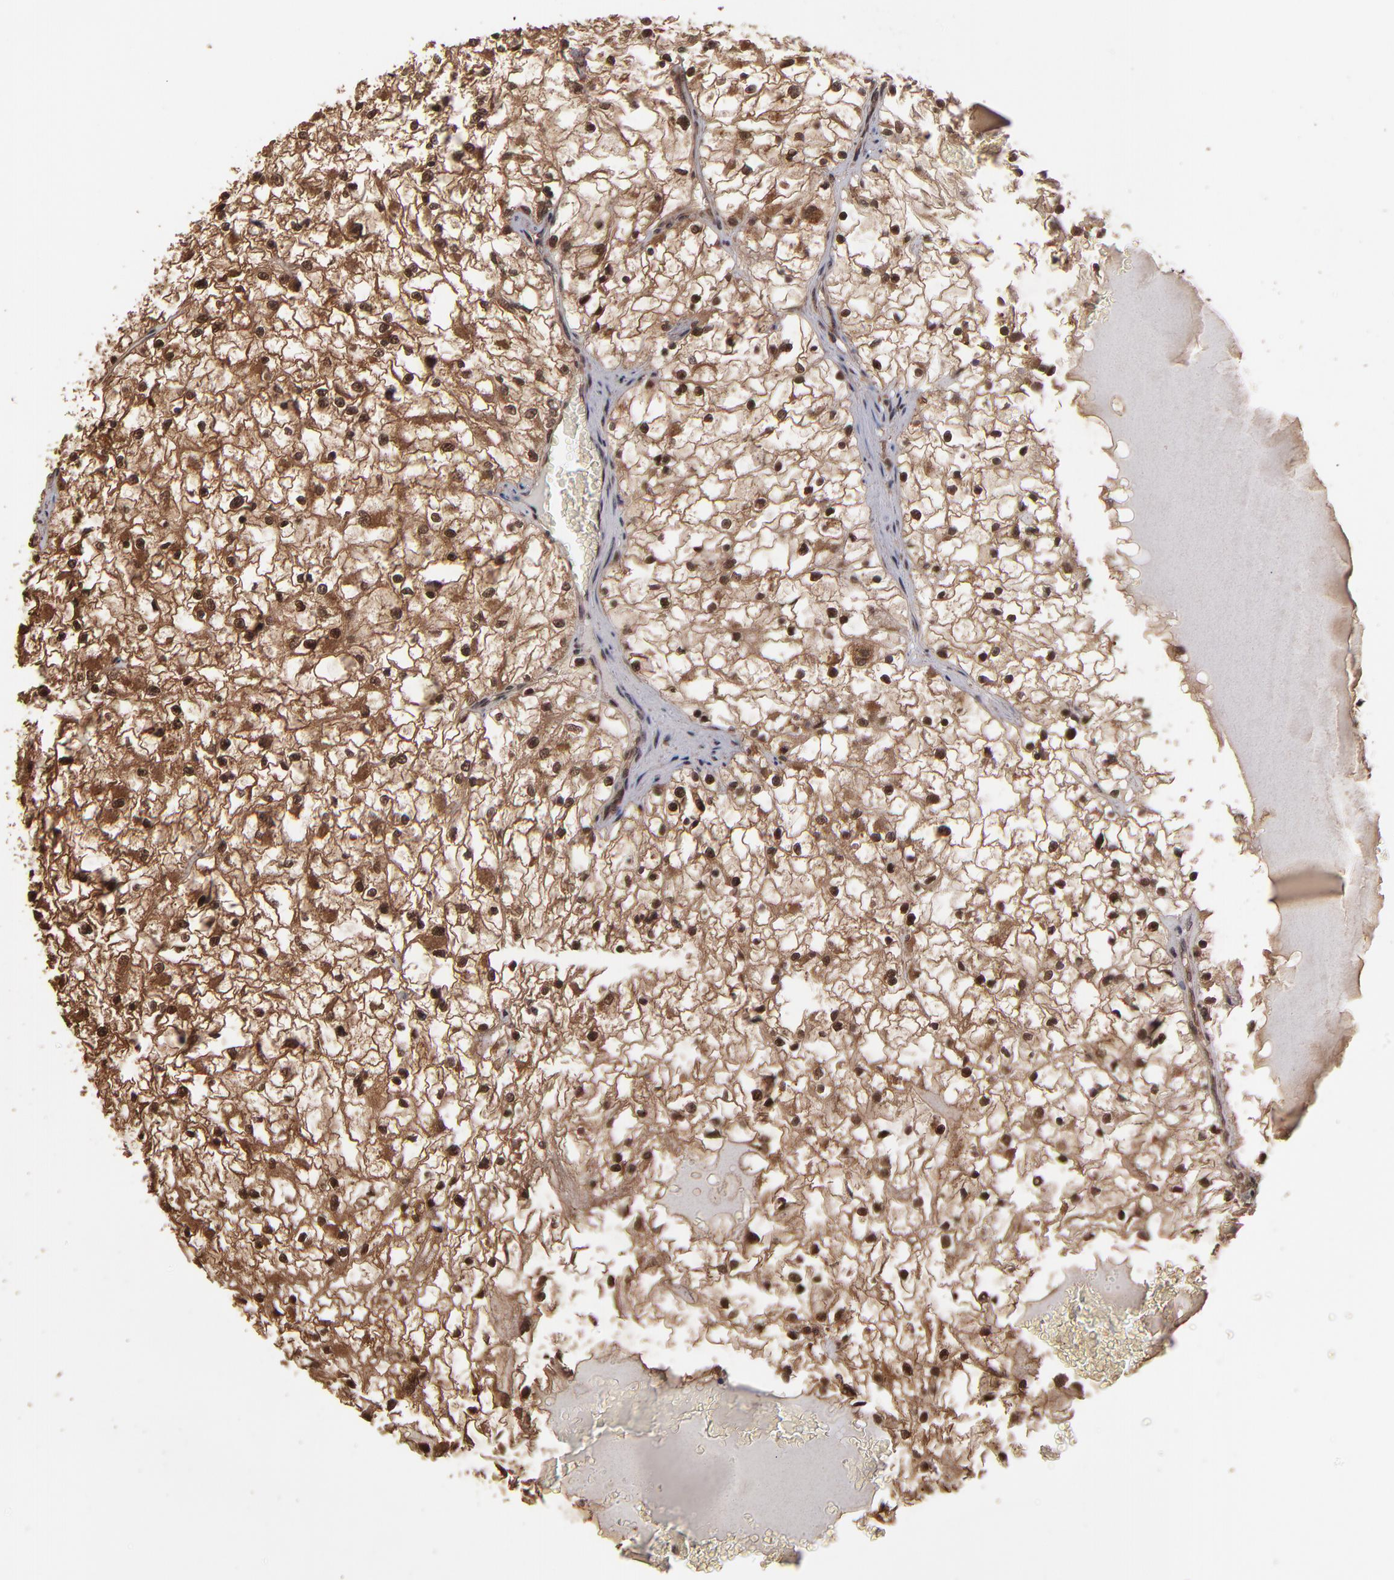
{"staining": {"intensity": "moderate", "quantity": ">75%", "location": "cytoplasmic/membranous,nuclear"}, "tissue": "renal cancer", "cell_type": "Tumor cells", "image_type": "cancer", "snomed": [{"axis": "morphology", "description": "Adenocarcinoma, NOS"}, {"axis": "topography", "description": "Kidney"}], "caption": "Protein expression analysis of renal cancer exhibits moderate cytoplasmic/membranous and nuclear positivity in approximately >75% of tumor cells. The staining was performed using DAB (3,3'-diaminobenzidine), with brown indicating positive protein expression. Nuclei are stained blue with hematoxylin.", "gene": "NFE2L2", "patient": {"sex": "male", "age": 61}}